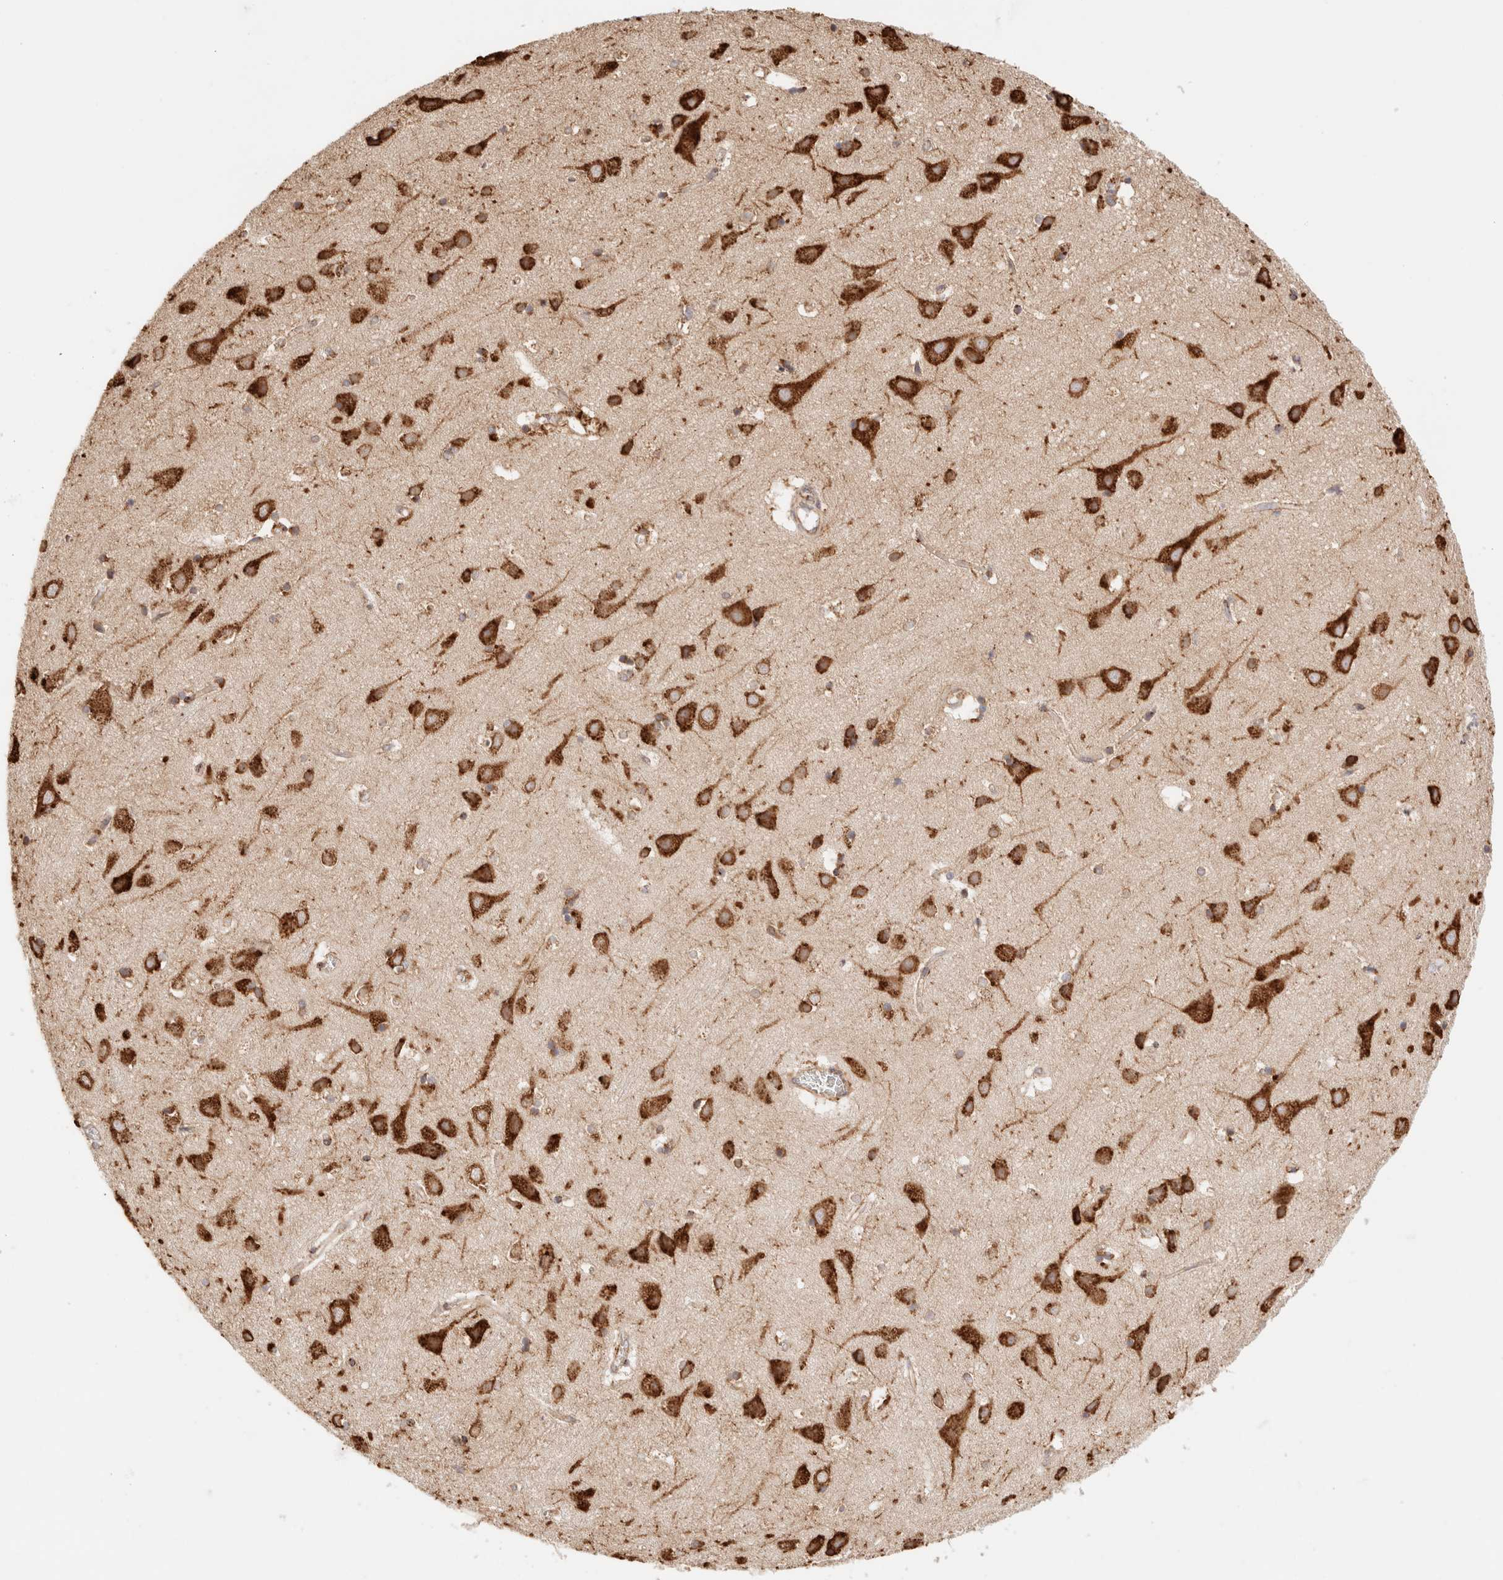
{"staining": {"intensity": "negative", "quantity": "none", "location": "none"}, "tissue": "cerebral cortex", "cell_type": "Endothelial cells", "image_type": "normal", "snomed": [{"axis": "morphology", "description": "Normal tissue, NOS"}, {"axis": "topography", "description": "Cerebral cortex"}], "caption": "Immunohistochemistry photomicrograph of benign human cerebral cortex stained for a protein (brown), which displays no positivity in endothelial cells.", "gene": "FER", "patient": {"sex": "male", "age": 54}}